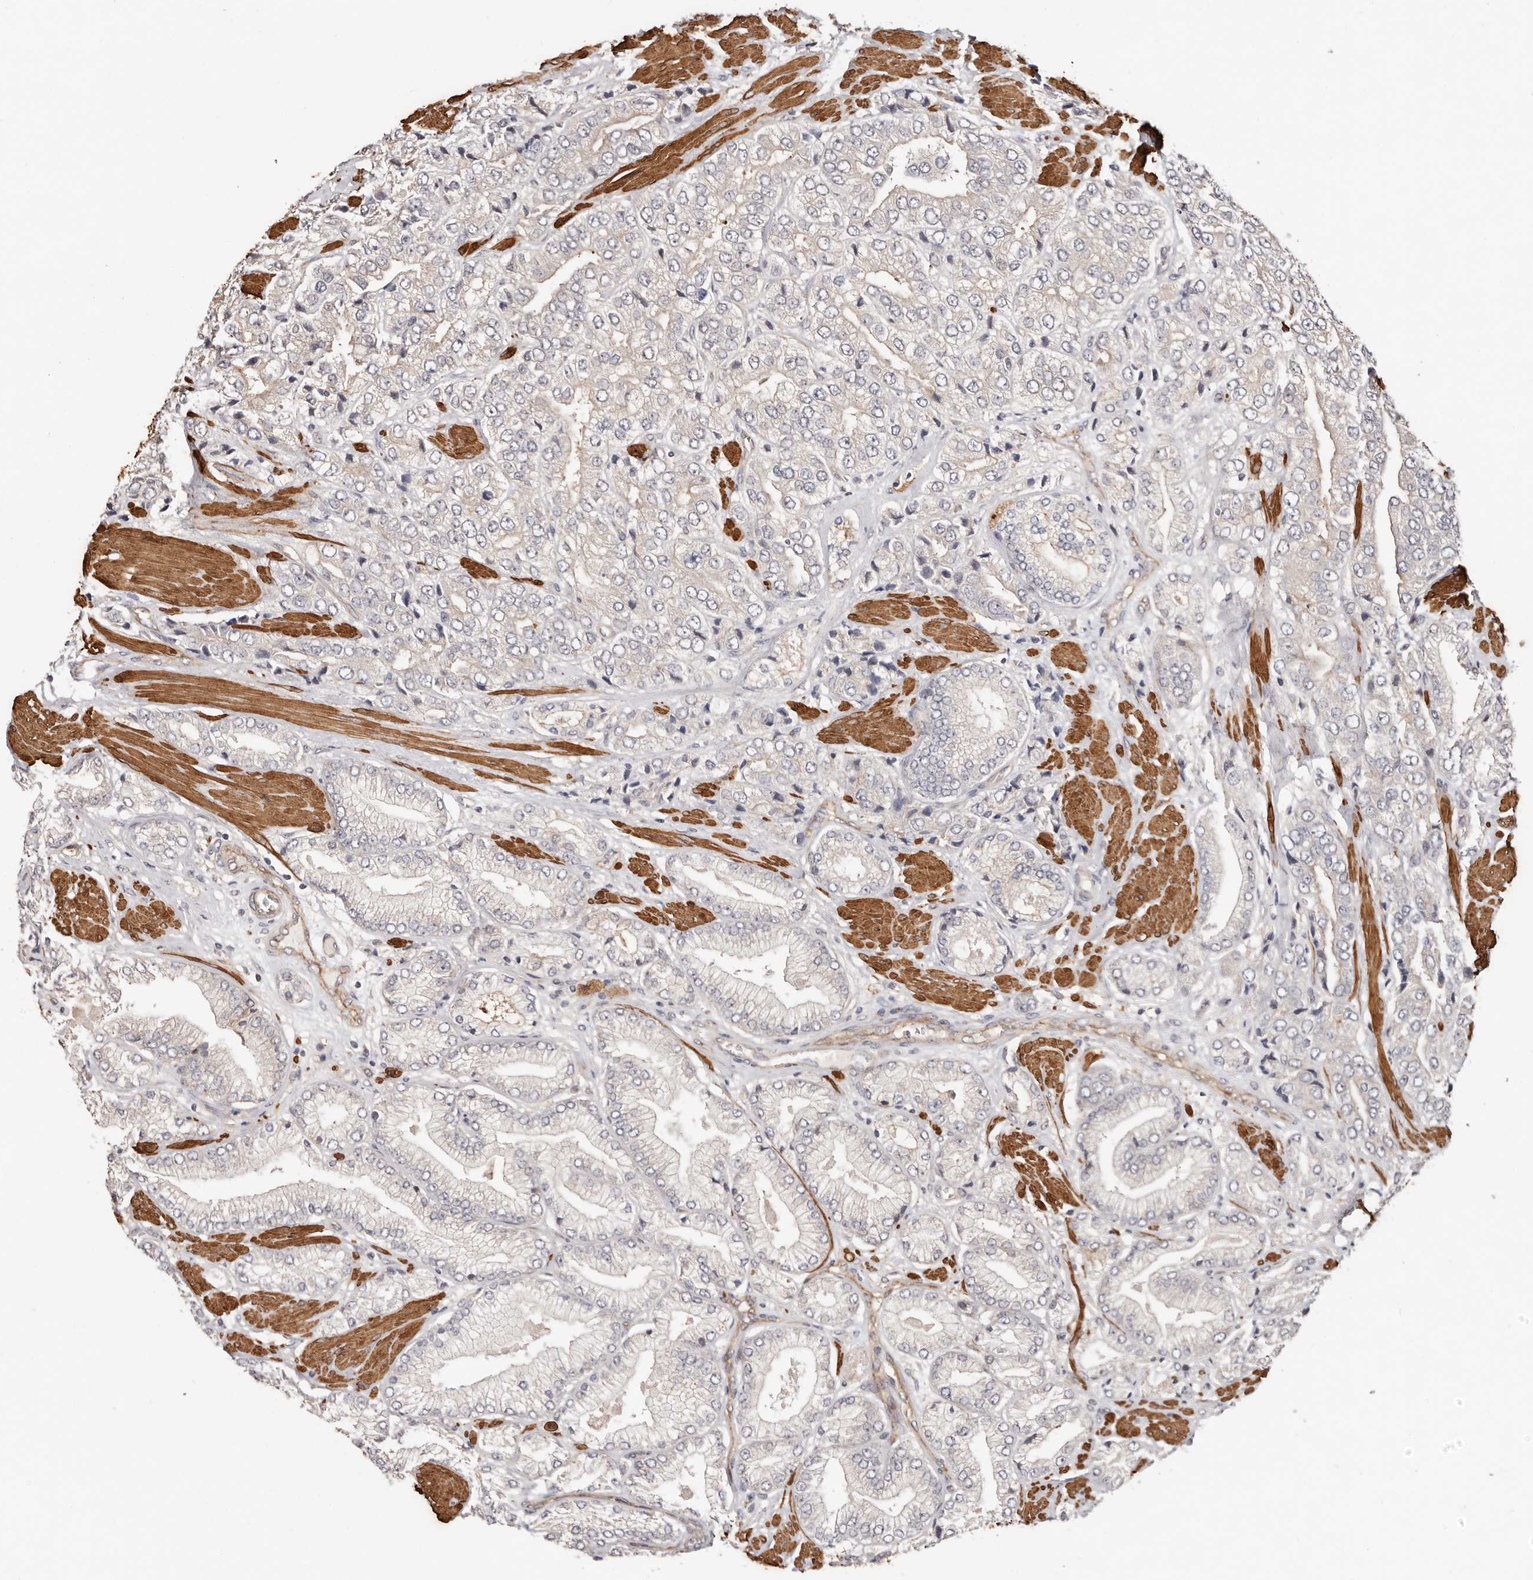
{"staining": {"intensity": "negative", "quantity": "none", "location": "none"}, "tissue": "prostate cancer", "cell_type": "Tumor cells", "image_type": "cancer", "snomed": [{"axis": "morphology", "description": "Adenocarcinoma, High grade"}, {"axis": "topography", "description": "Prostate"}], "caption": "There is no significant expression in tumor cells of prostate cancer. (DAB (3,3'-diaminobenzidine) immunohistochemistry, high magnification).", "gene": "TRIP13", "patient": {"sex": "male", "age": 50}}